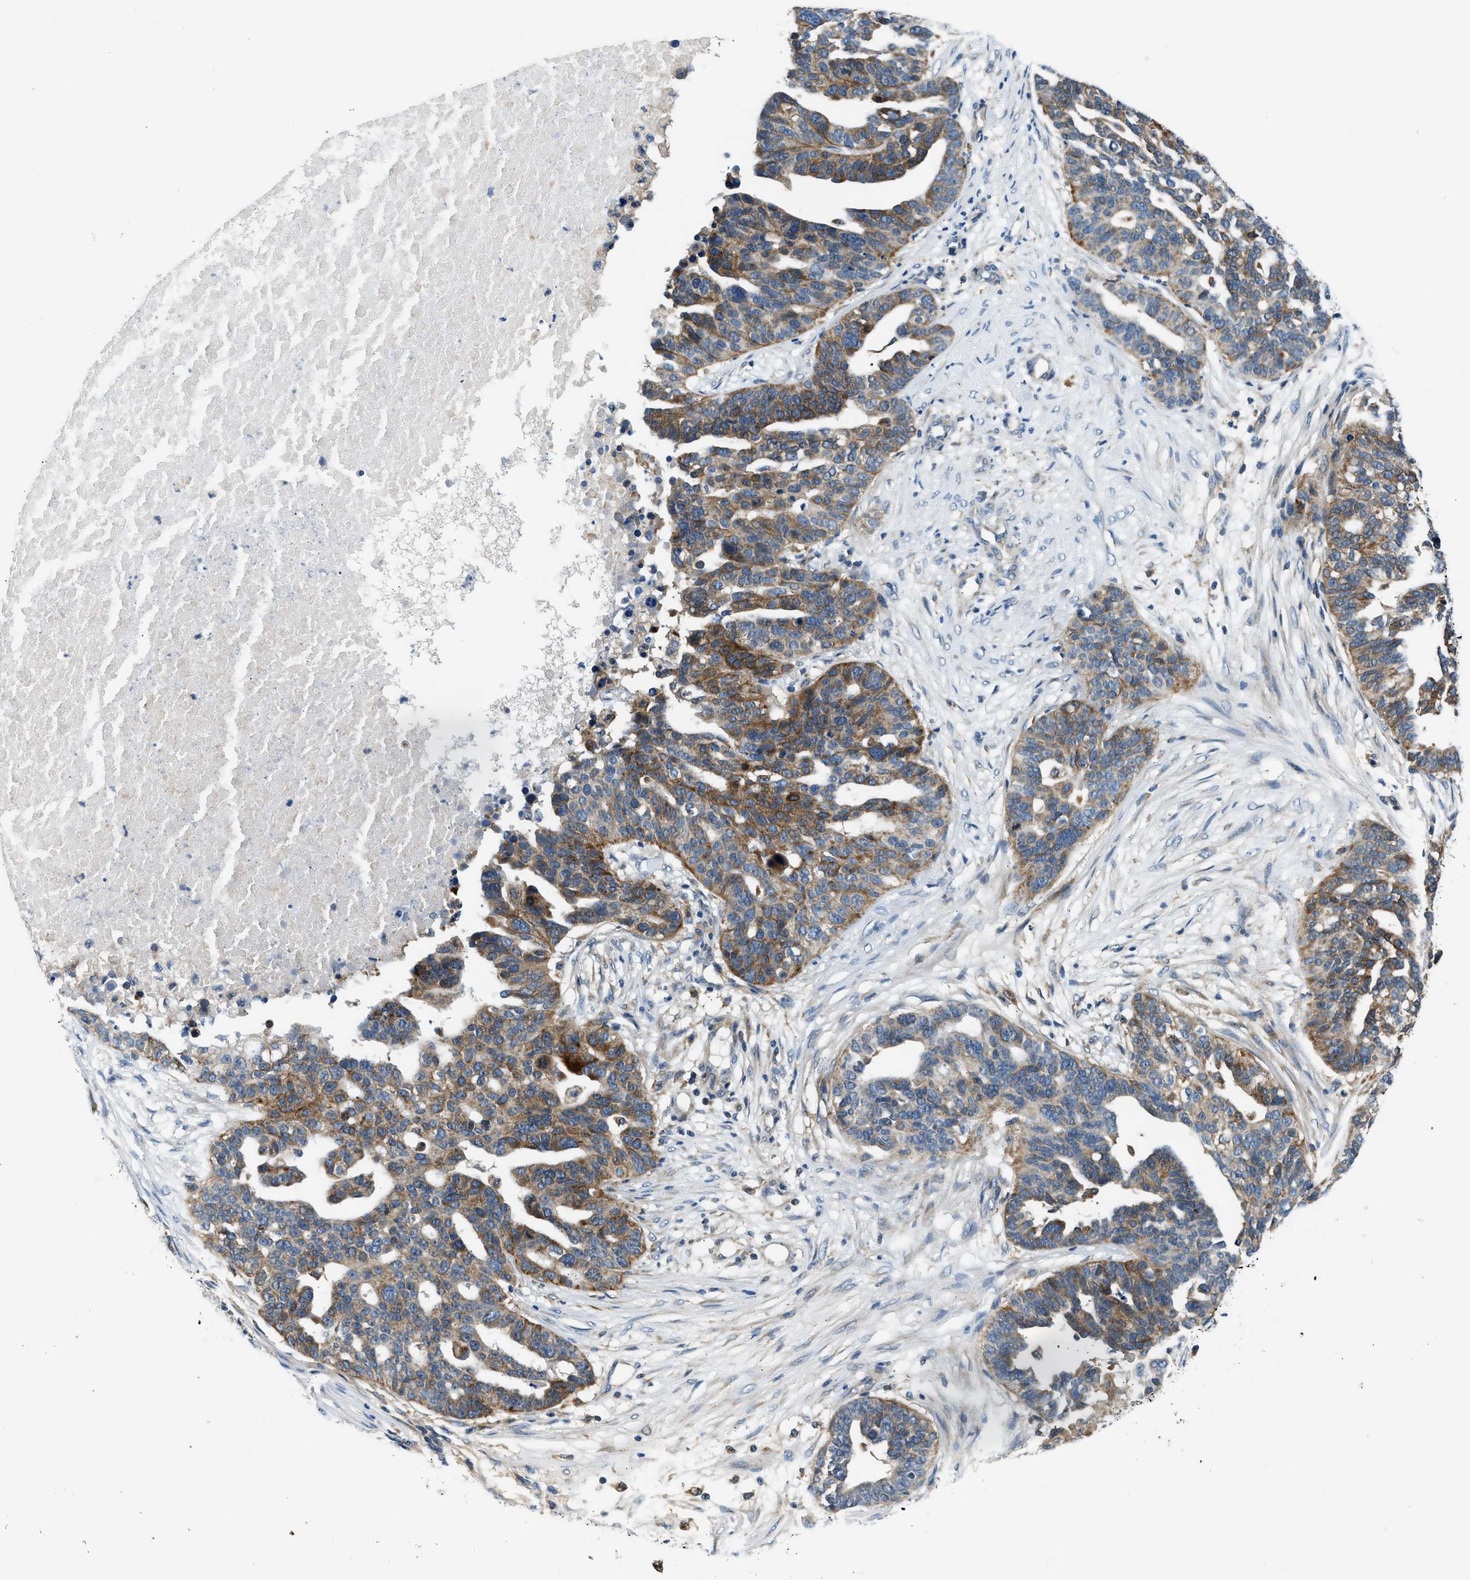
{"staining": {"intensity": "moderate", "quantity": ">75%", "location": "cytoplasmic/membranous"}, "tissue": "ovarian cancer", "cell_type": "Tumor cells", "image_type": "cancer", "snomed": [{"axis": "morphology", "description": "Cystadenocarcinoma, serous, NOS"}, {"axis": "topography", "description": "Ovary"}], "caption": "IHC micrograph of neoplastic tissue: ovarian cancer (serous cystadenocarcinoma) stained using immunohistochemistry displays medium levels of moderate protein expression localized specifically in the cytoplasmic/membranous of tumor cells, appearing as a cytoplasmic/membranous brown color.", "gene": "LPIN2", "patient": {"sex": "female", "age": 59}}